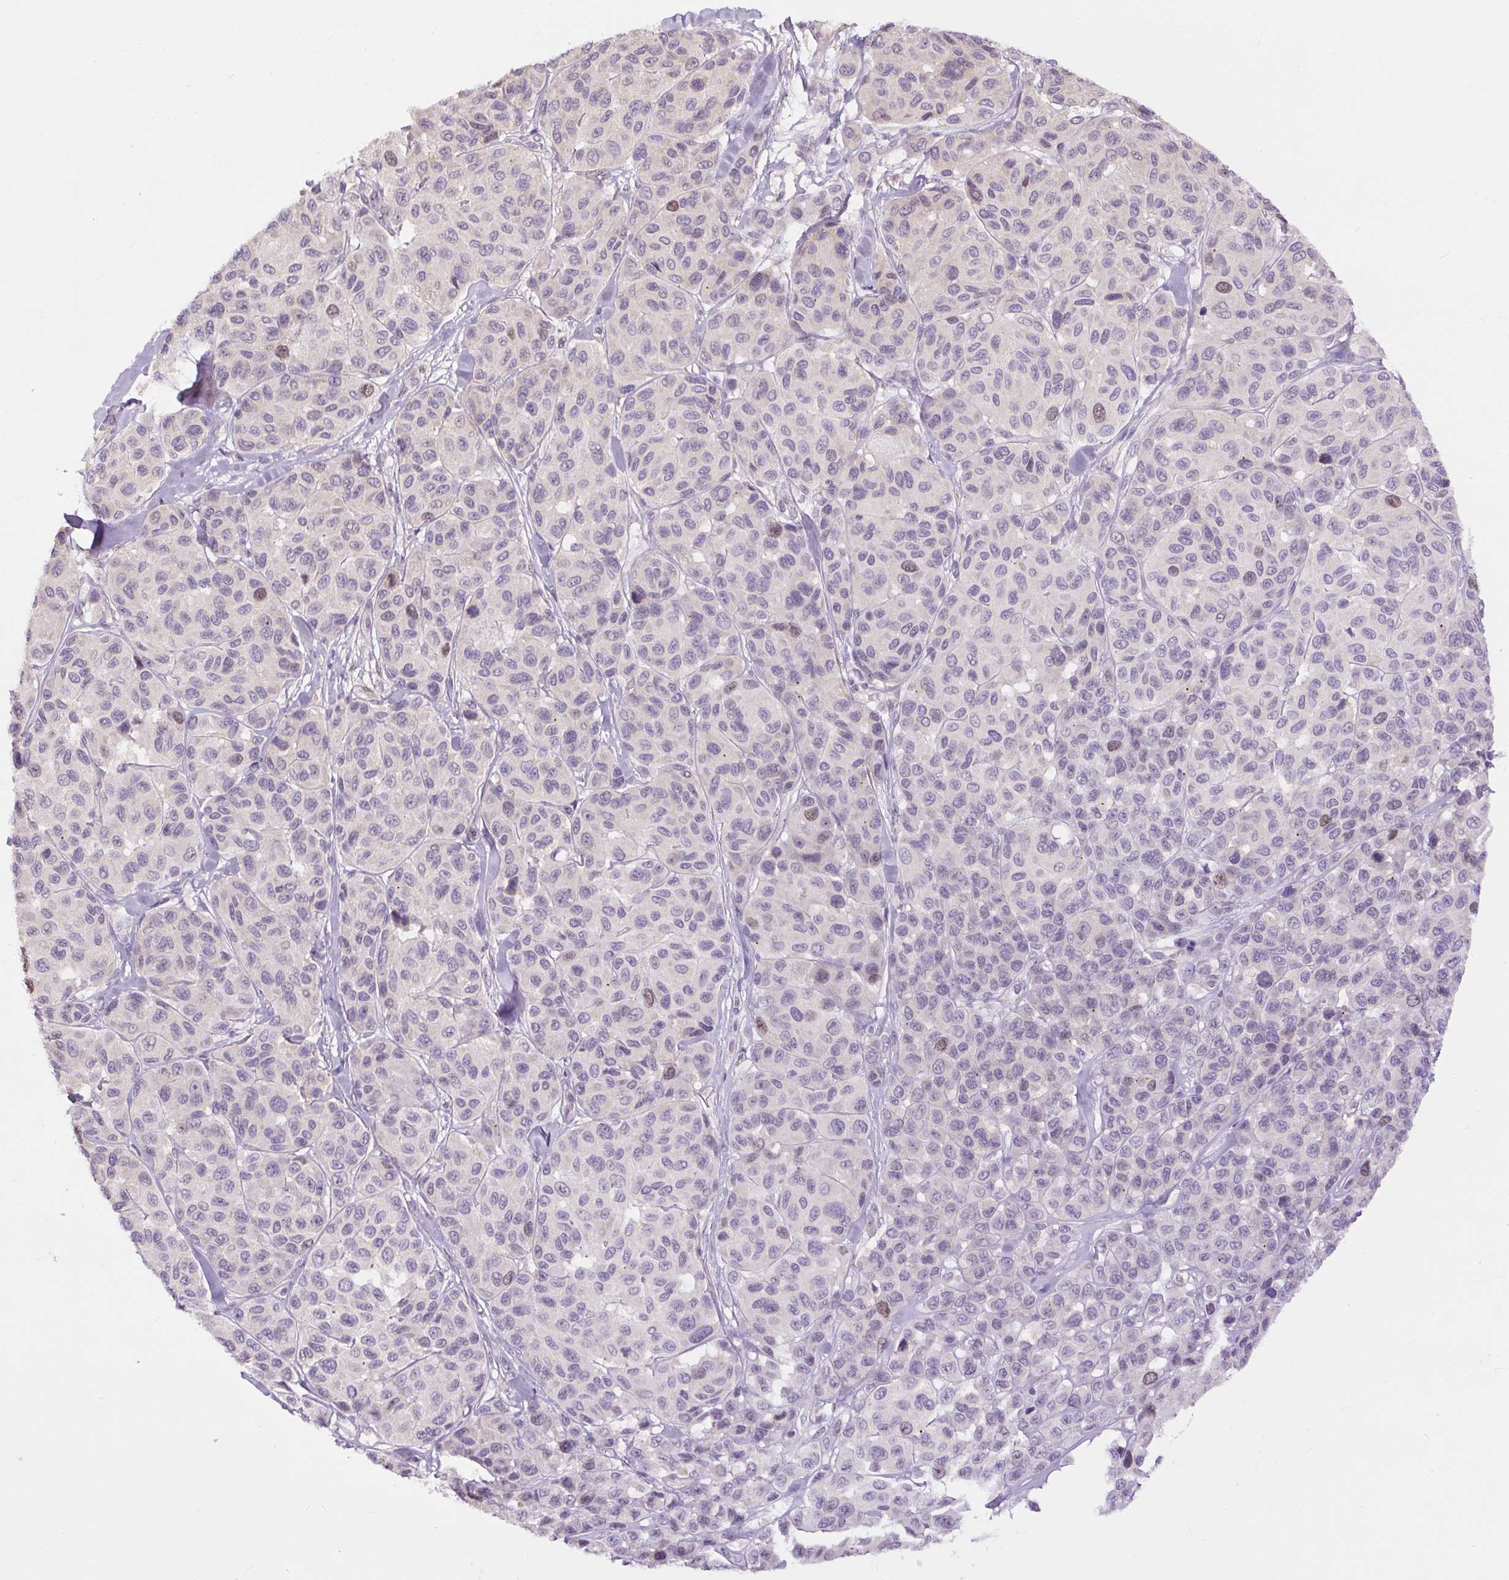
{"staining": {"intensity": "weak", "quantity": "<25%", "location": "nuclear"}, "tissue": "melanoma", "cell_type": "Tumor cells", "image_type": "cancer", "snomed": [{"axis": "morphology", "description": "Malignant melanoma, NOS"}, {"axis": "topography", "description": "Skin"}], "caption": "An IHC micrograph of malignant melanoma is shown. There is no staining in tumor cells of malignant melanoma.", "gene": "RACGAP1", "patient": {"sex": "female", "age": 66}}